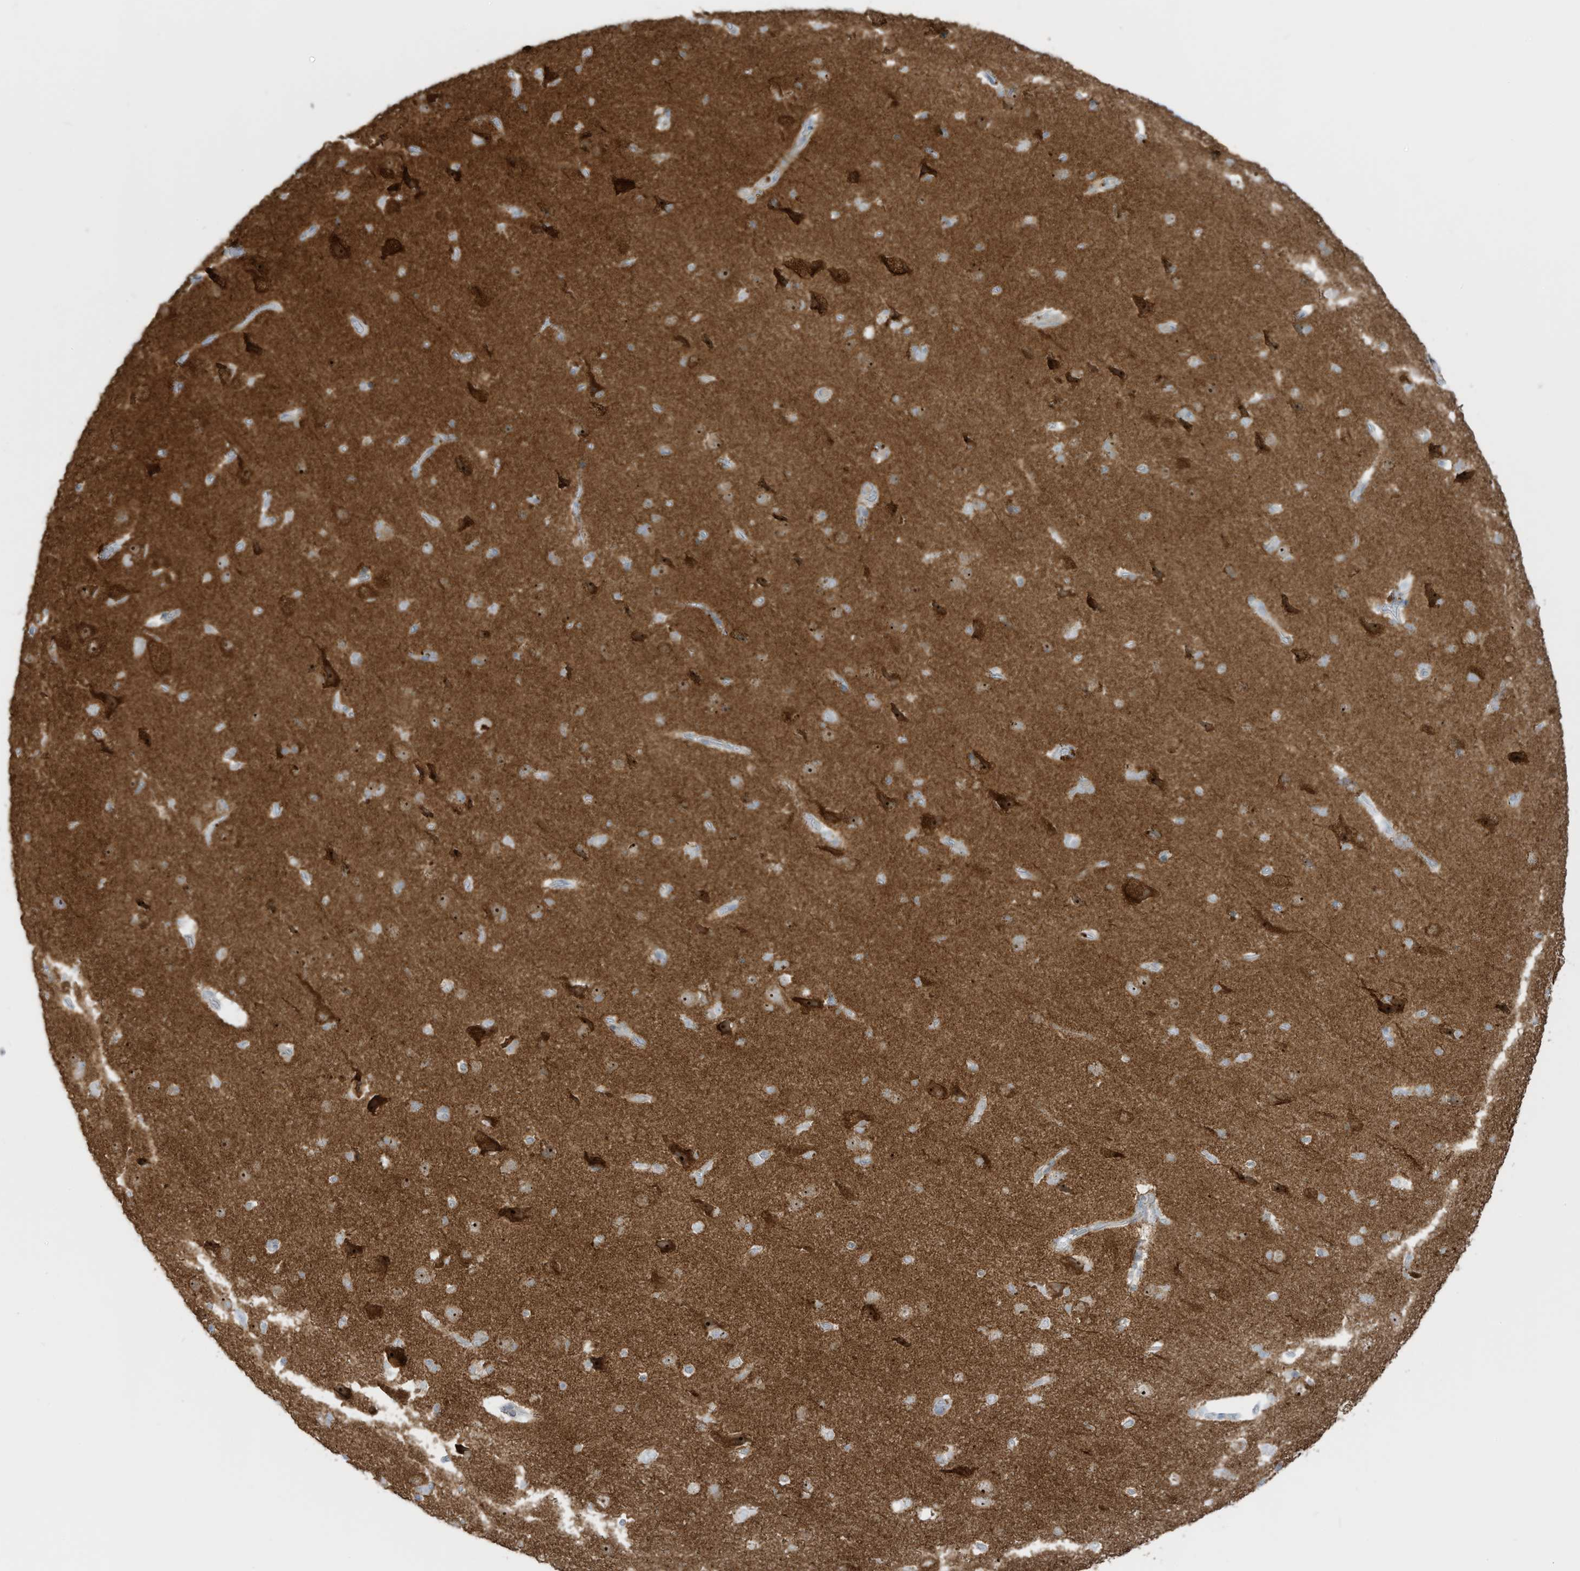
{"staining": {"intensity": "negative", "quantity": "none", "location": "none"}, "tissue": "cerebral cortex", "cell_type": "Endothelial cells", "image_type": "normal", "snomed": [{"axis": "morphology", "description": "Normal tissue, NOS"}, {"axis": "topography", "description": "Cerebral cortex"}], "caption": "The histopathology image shows no staining of endothelial cells in benign cerebral cortex.", "gene": "C11orf87", "patient": {"sex": "male", "age": 62}}